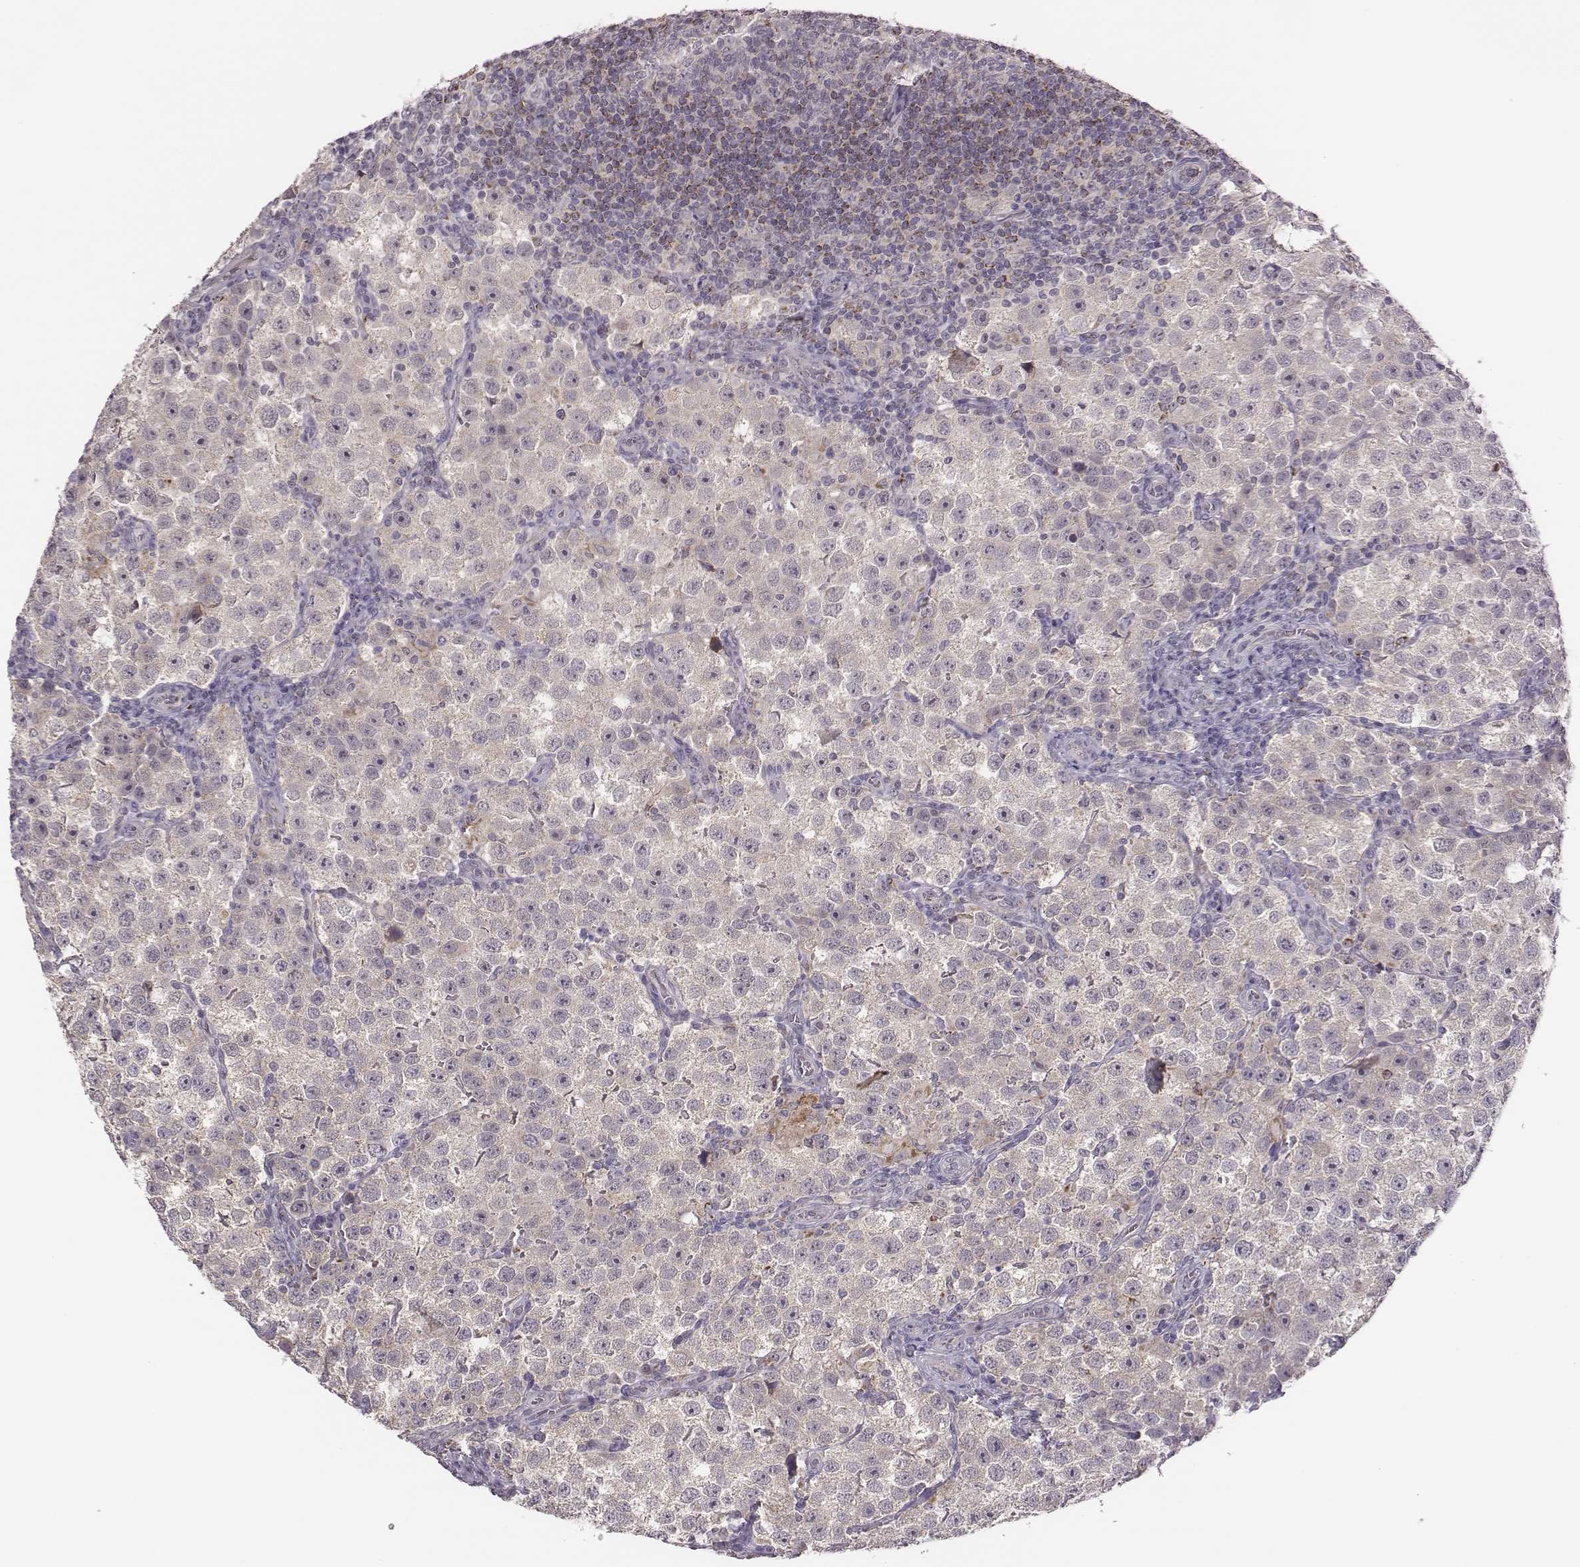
{"staining": {"intensity": "negative", "quantity": "none", "location": "none"}, "tissue": "testis cancer", "cell_type": "Tumor cells", "image_type": "cancer", "snomed": [{"axis": "morphology", "description": "Seminoma, NOS"}, {"axis": "topography", "description": "Testis"}], "caption": "Immunohistochemical staining of testis cancer reveals no significant positivity in tumor cells. Nuclei are stained in blue.", "gene": "KMO", "patient": {"sex": "male", "age": 37}}